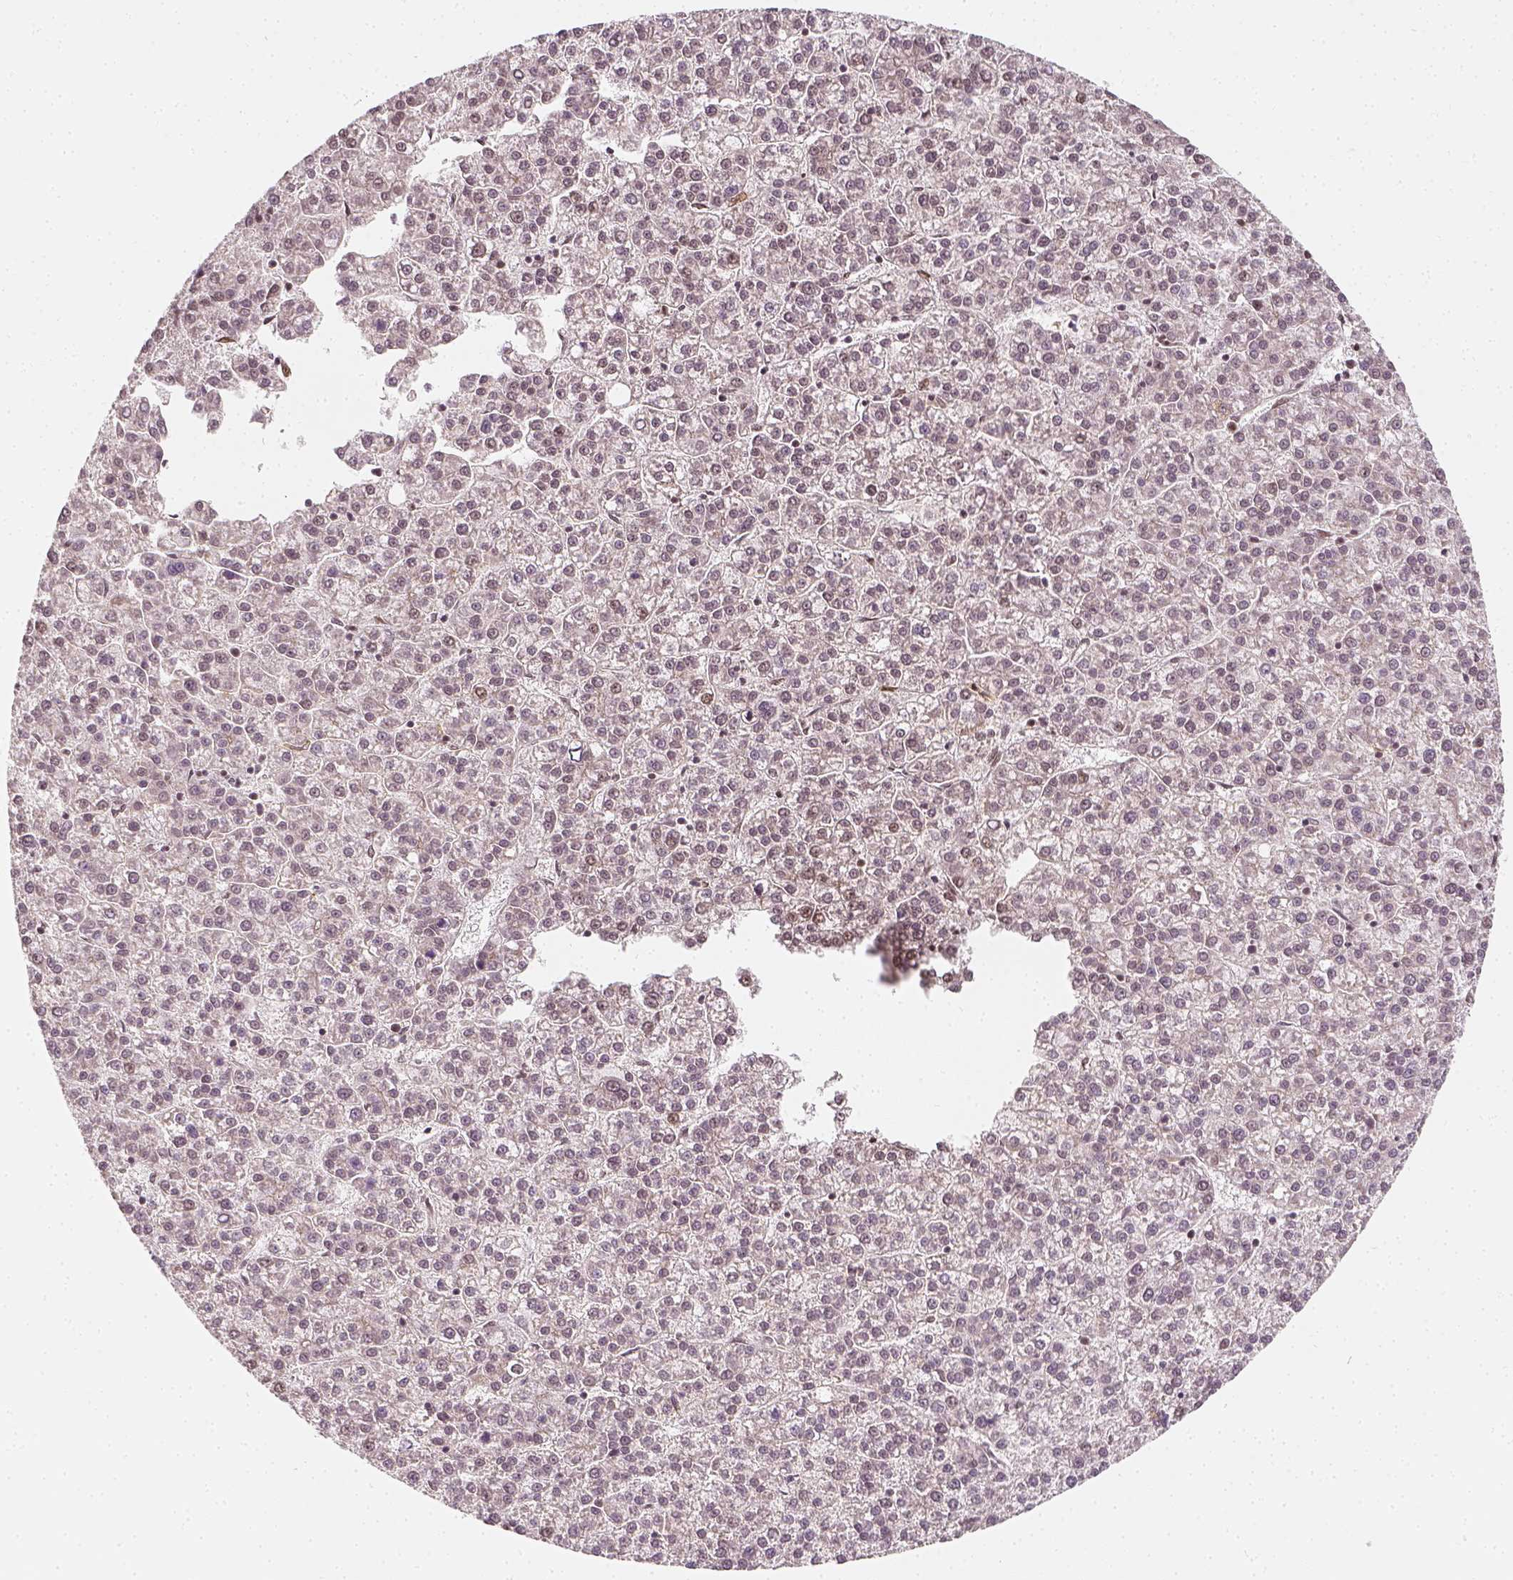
{"staining": {"intensity": "negative", "quantity": "none", "location": "none"}, "tissue": "liver cancer", "cell_type": "Tumor cells", "image_type": "cancer", "snomed": [{"axis": "morphology", "description": "Carcinoma, Hepatocellular, NOS"}, {"axis": "topography", "description": "Liver"}], "caption": "This is an immunohistochemistry photomicrograph of liver cancer. There is no expression in tumor cells.", "gene": "ZMAT3", "patient": {"sex": "female", "age": 58}}